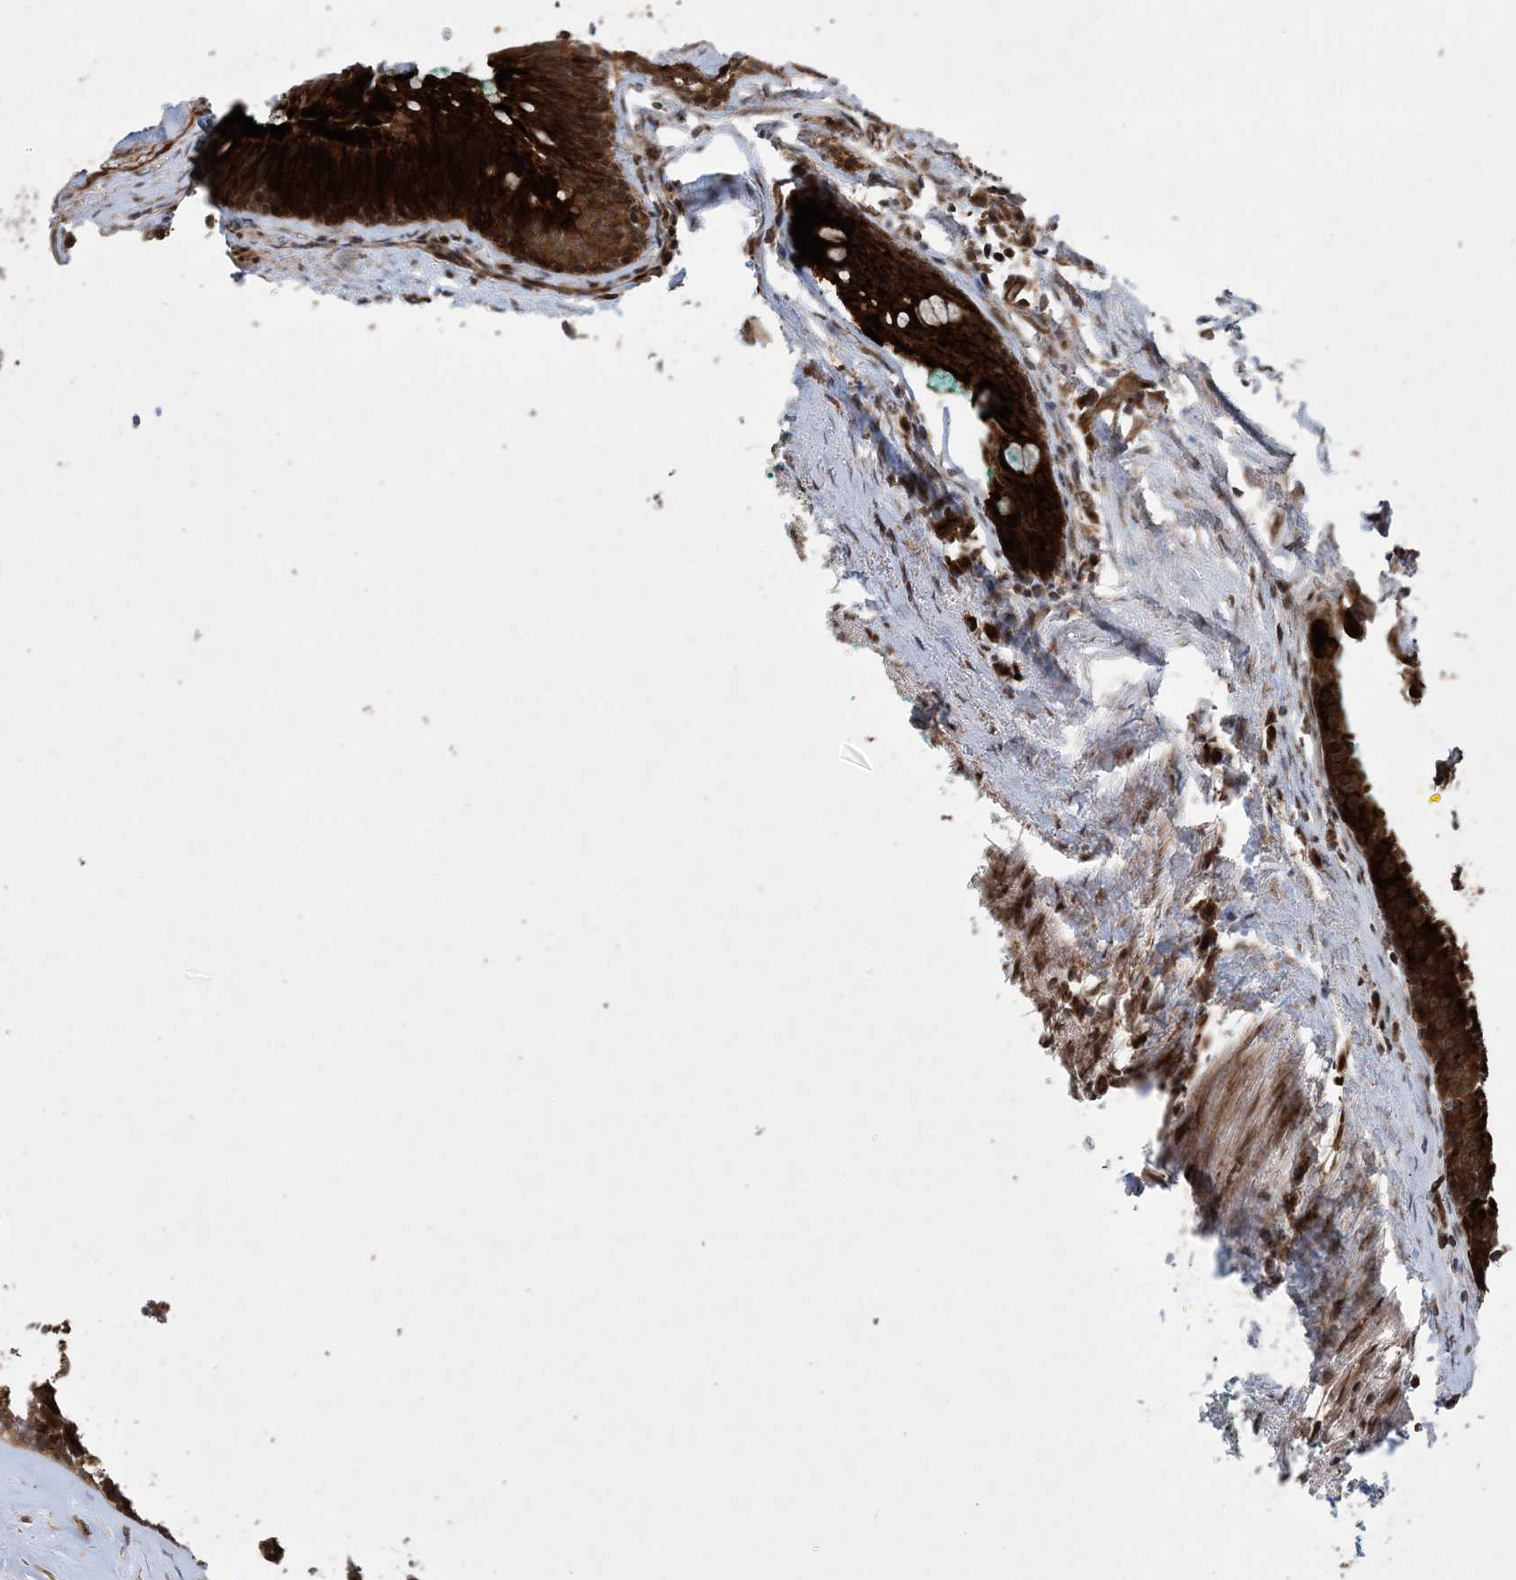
{"staining": {"intensity": "strong", "quantity": ">75%", "location": "cytoplasmic/membranous"}, "tissue": "carcinoid", "cell_type": "Tumor cells", "image_type": "cancer", "snomed": [{"axis": "morphology", "description": "Carcinoid, malignant, NOS"}, {"axis": "topography", "description": "Lung"}], "caption": "Brown immunohistochemical staining in human carcinoid reveals strong cytoplasmic/membranous staining in approximately >75% of tumor cells. (brown staining indicates protein expression, while blue staining denotes nuclei).", "gene": "HEMK1", "patient": {"sex": "female", "age": 46}}